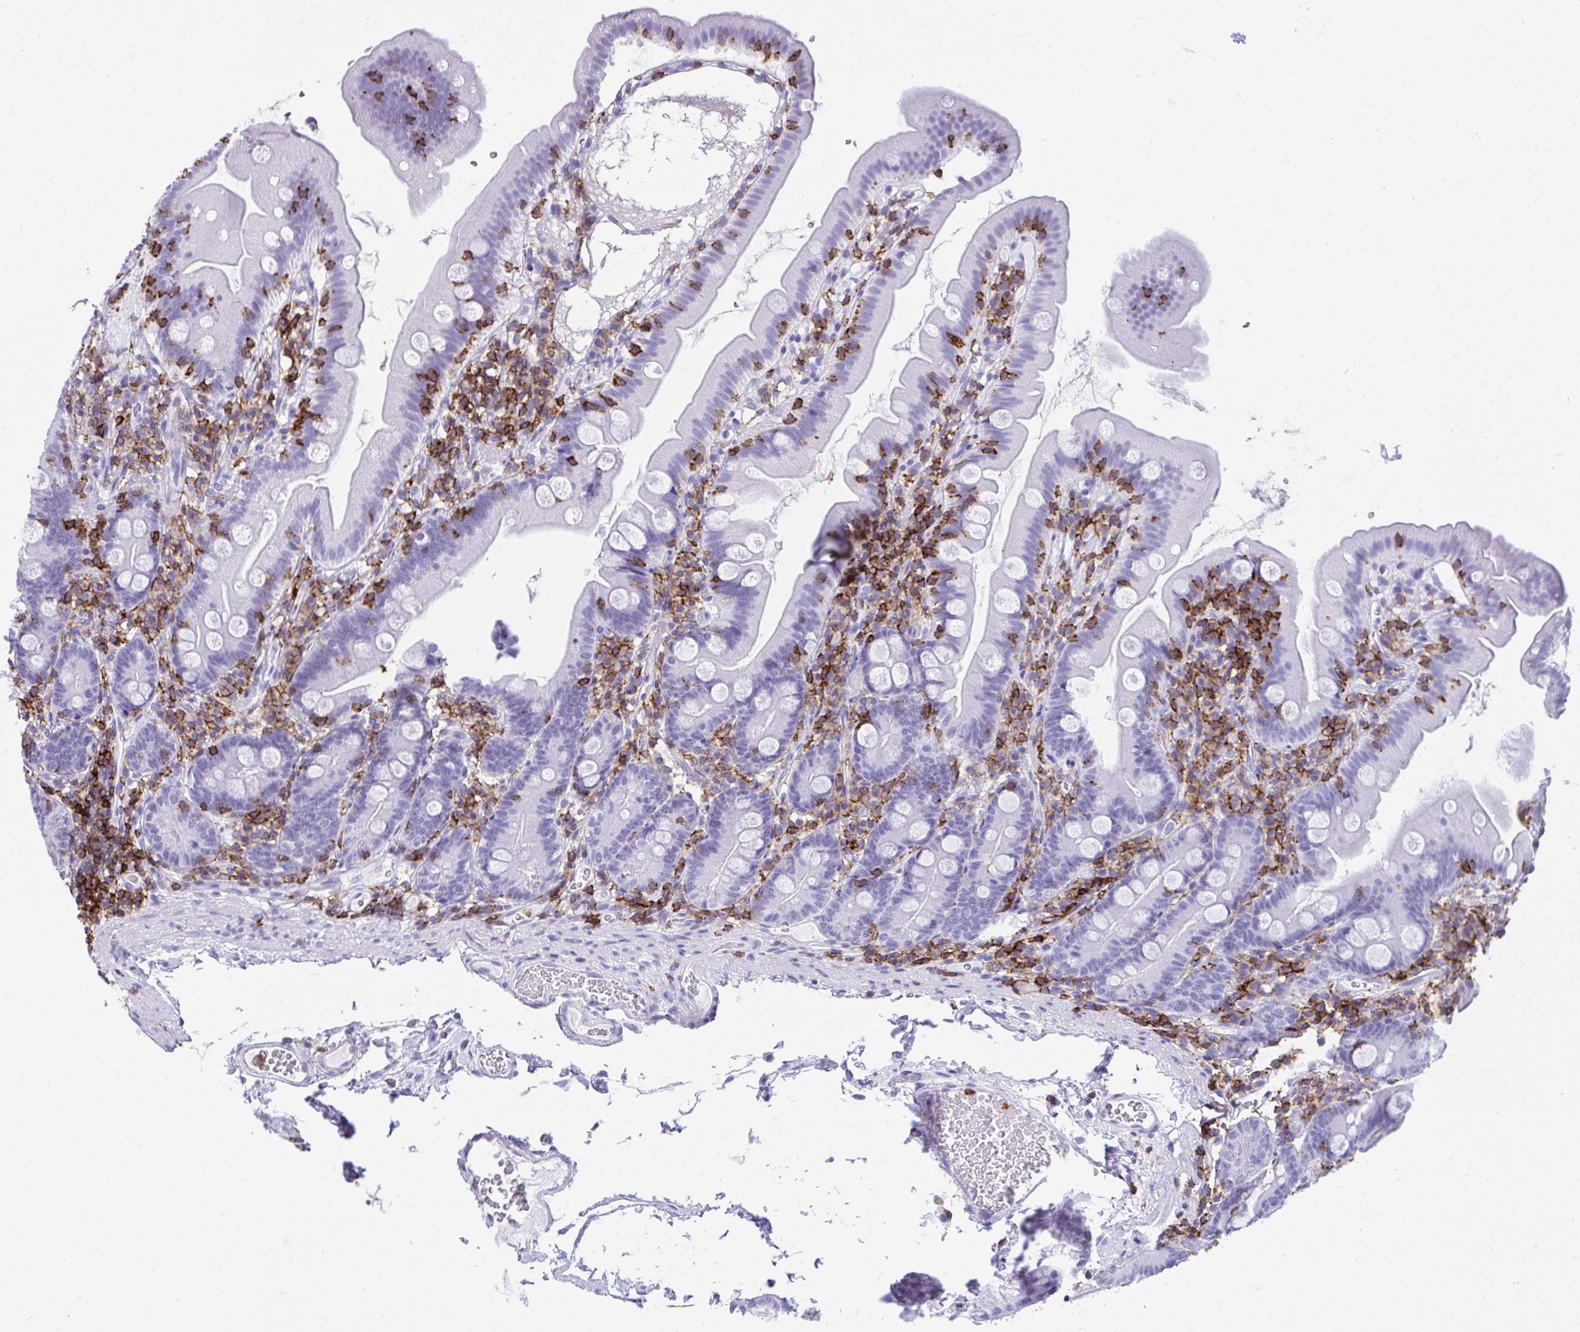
{"staining": {"intensity": "negative", "quantity": "none", "location": "none"}, "tissue": "duodenum", "cell_type": "Glandular cells", "image_type": "normal", "snomed": [{"axis": "morphology", "description": "Normal tissue, NOS"}, {"axis": "topography", "description": "Duodenum"}], "caption": "This is an immunohistochemistry histopathology image of benign duodenum. There is no positivity in glandular cells.", "gene": "SPN", "patient": {"sex": "female", "age": 67}}